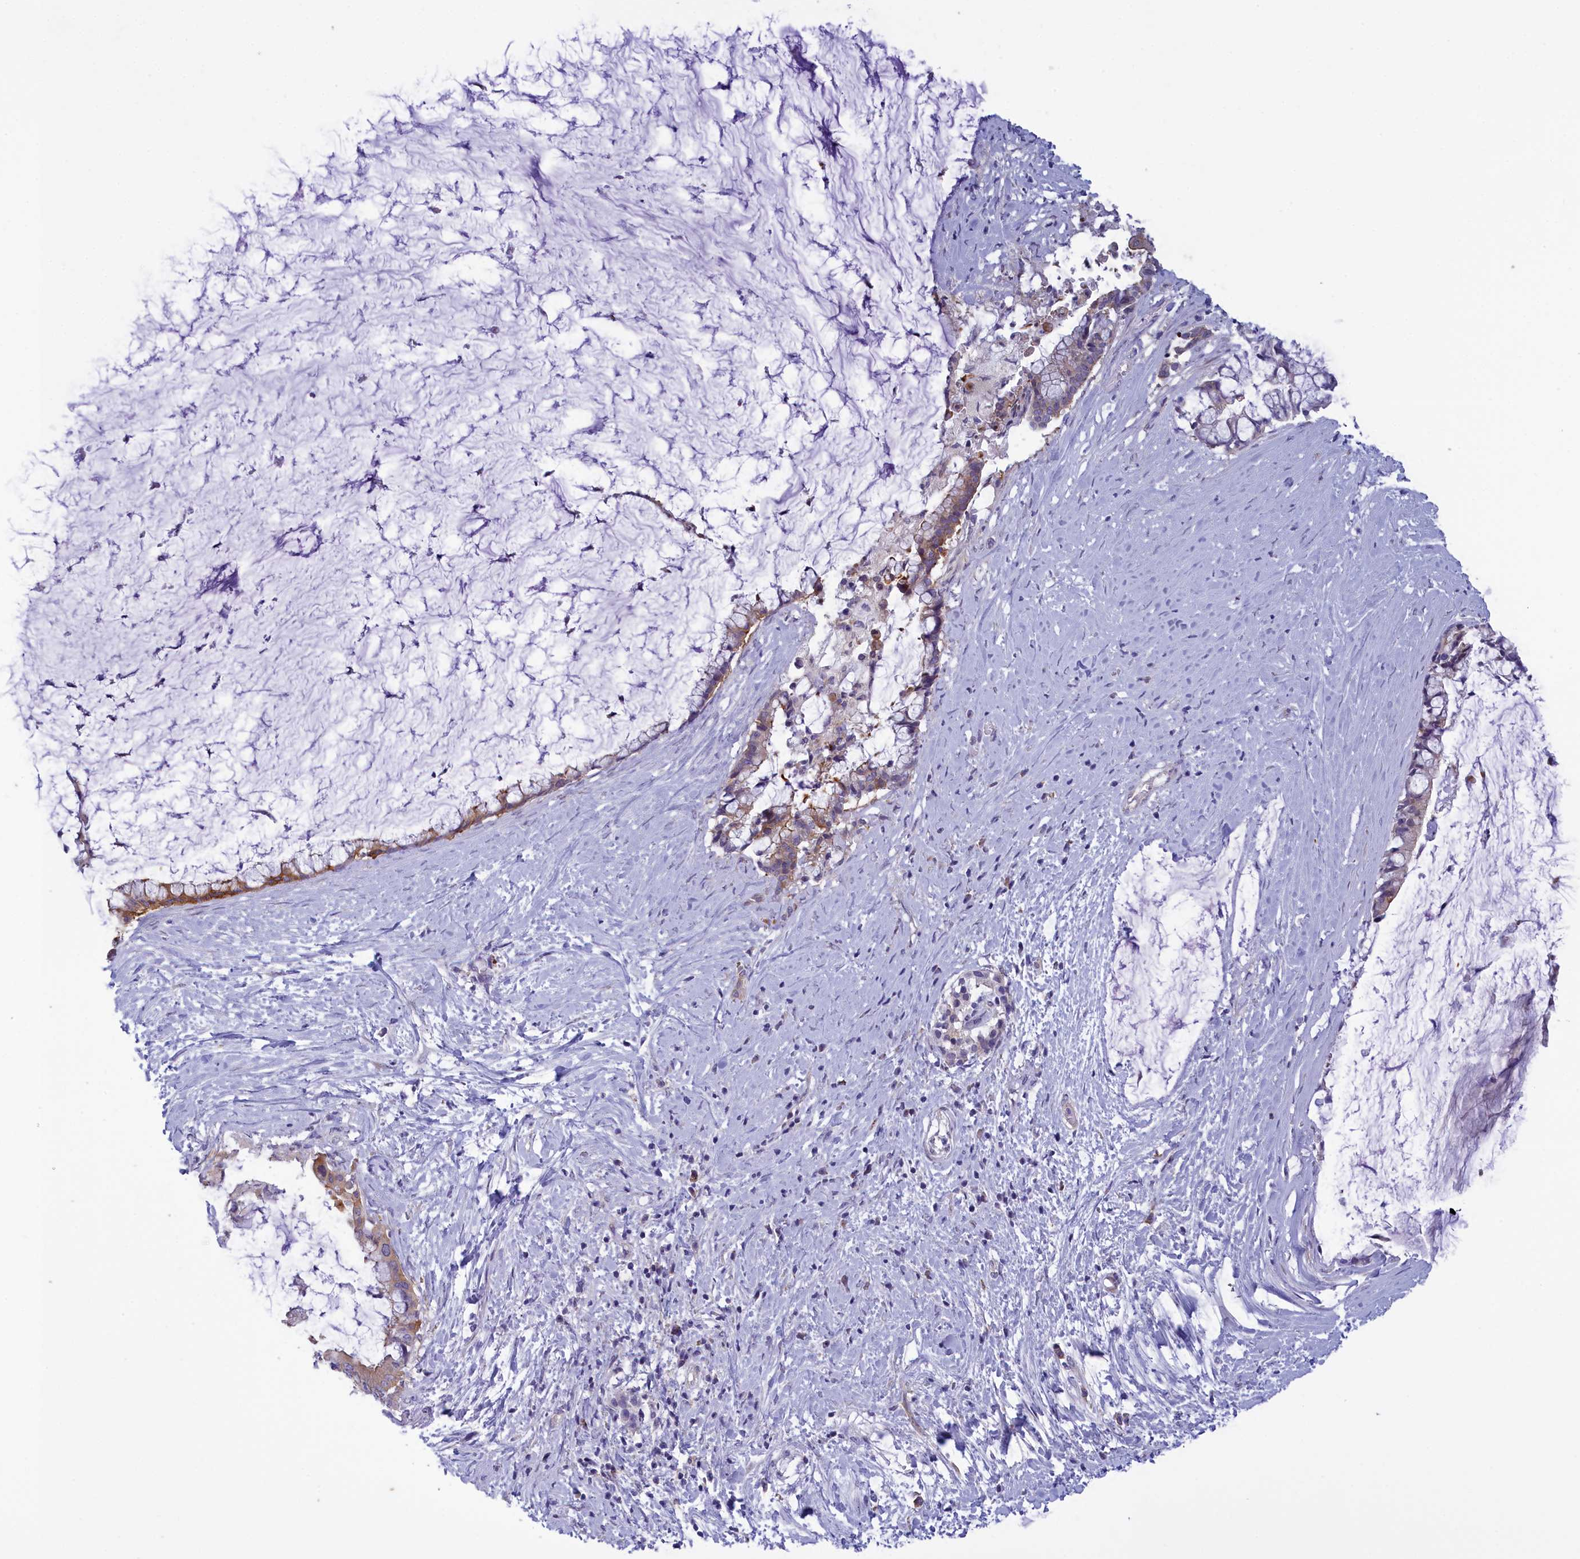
{"staining": {"intensity": "moderate", "quantity": "<25%", "location": "cytoplasmic/membranous"}, "tissue": "pancreatic cancer", "cell_type": "Tumor cells", "image_type": "cancer", "snomed": [{"axis": "morphology", "description": "Adenocarcinoma, NOS"}, {"axis": "topography", "description": "Pancreas"}], "caption": "A high-resolution histopathology image shows immunohistochemistry staining of pancreatic cancer, which exhibits moderate cytoplasmic/membranous expression in about <25% of tumor cells. (Stains: DAB (3,3'-diaminobenzidine) in brown, nuclei in blue, Microscopy: brightfield microscopy at high magnification).", "gene": "CORO2A", "patient": {"sex": "male", "age": 41}}